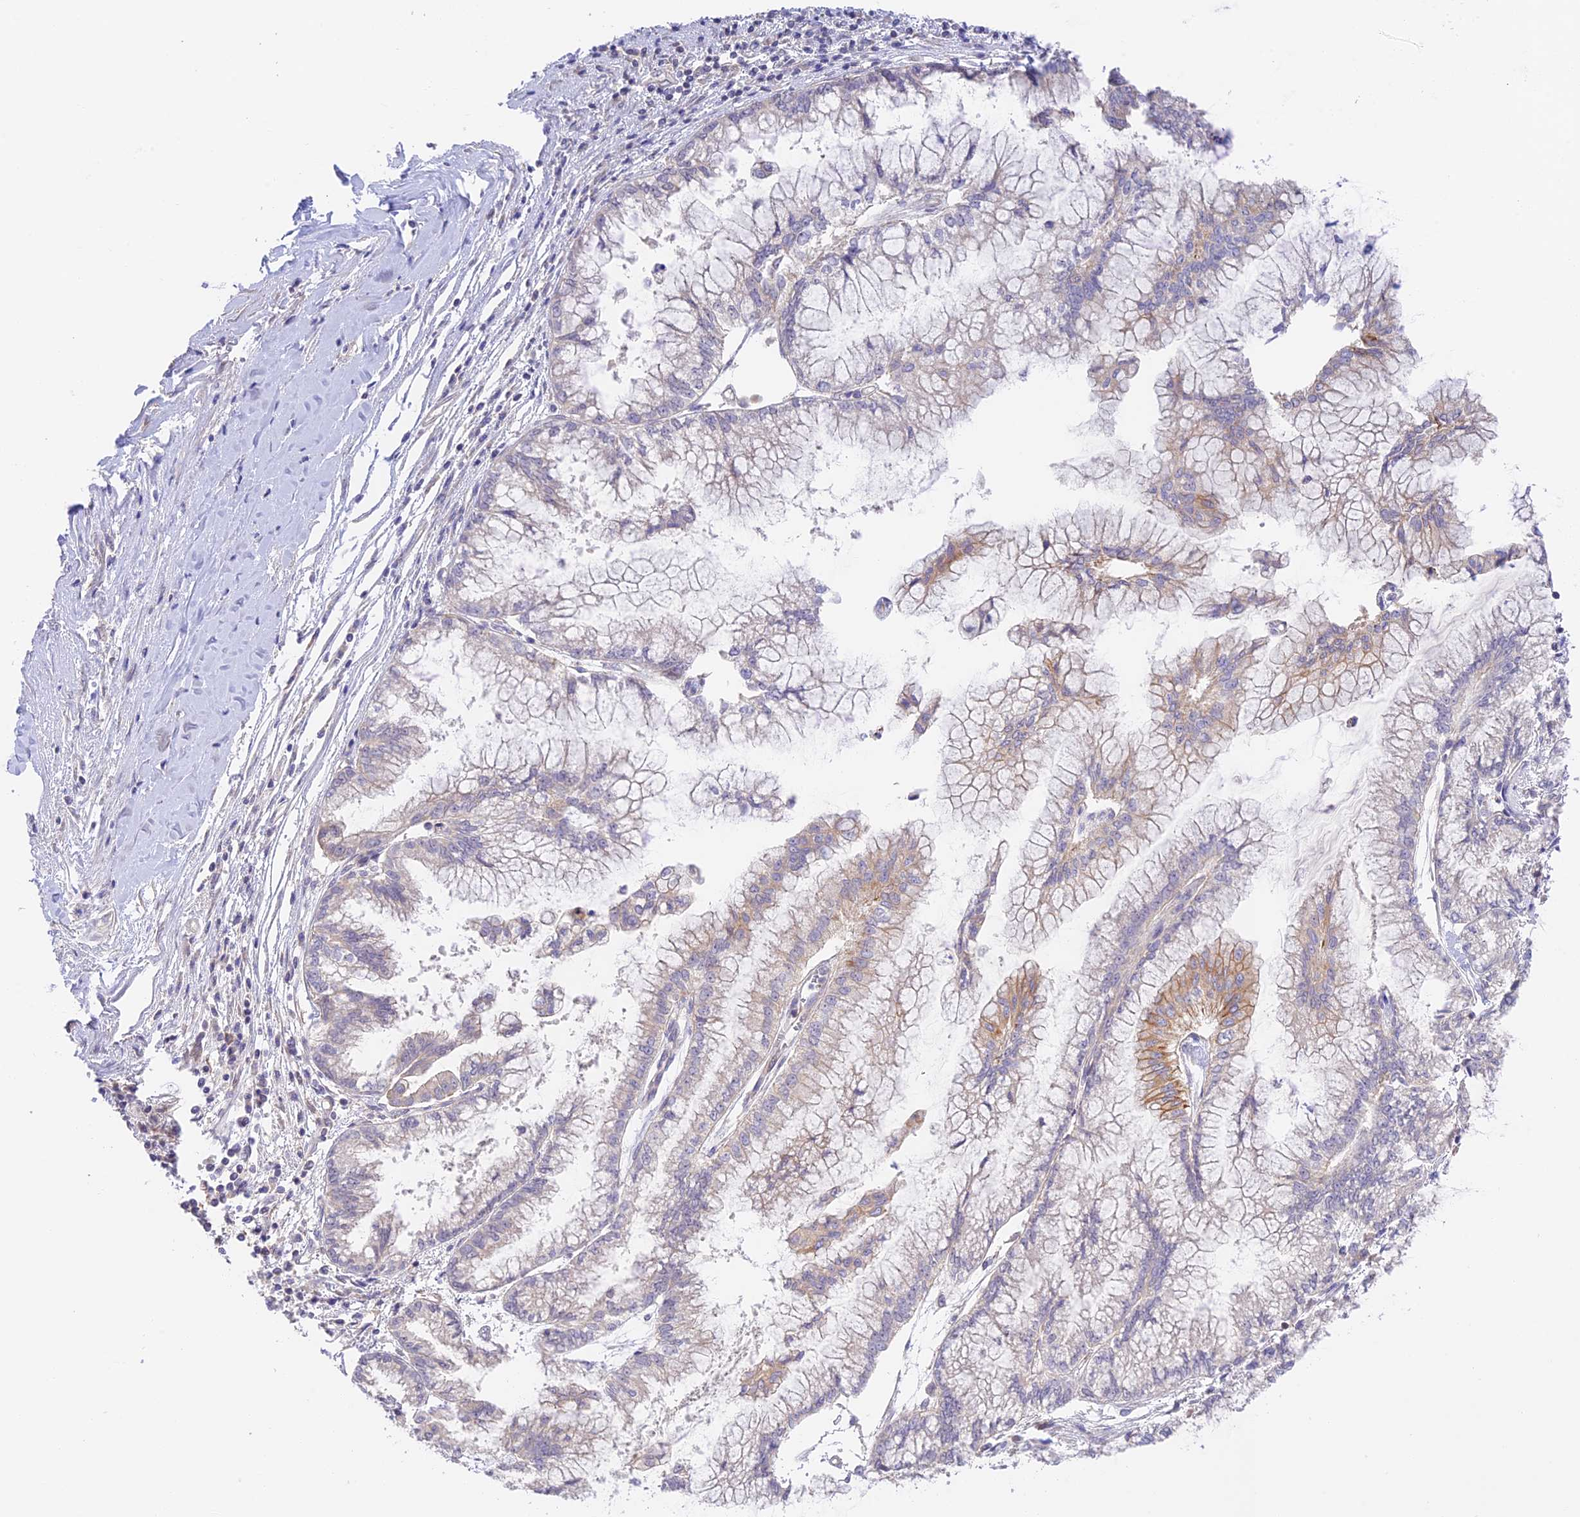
{"staining": {"intensity": "moderate", "quantity": "<25%", "location": "cytoplasmic/membranous"}, "tissue": "pancreatic cancer", "cell_type": "Tumor cells", "image_type": "cancer", "snomed": [{"axis": "morphology", "description": "Adenocarcinoma, NOS"}, {"axis": "topography", "description": "Pancreas"}], "caption": "Brown immunohistochemical staining in human pancreatic adenocarcinoma displays moderate cytoplasmic/membranous expression in about <25% of tumor cells.", "gene": "CAMSAP3", "patient": {"sex": "male", "age": 73}}